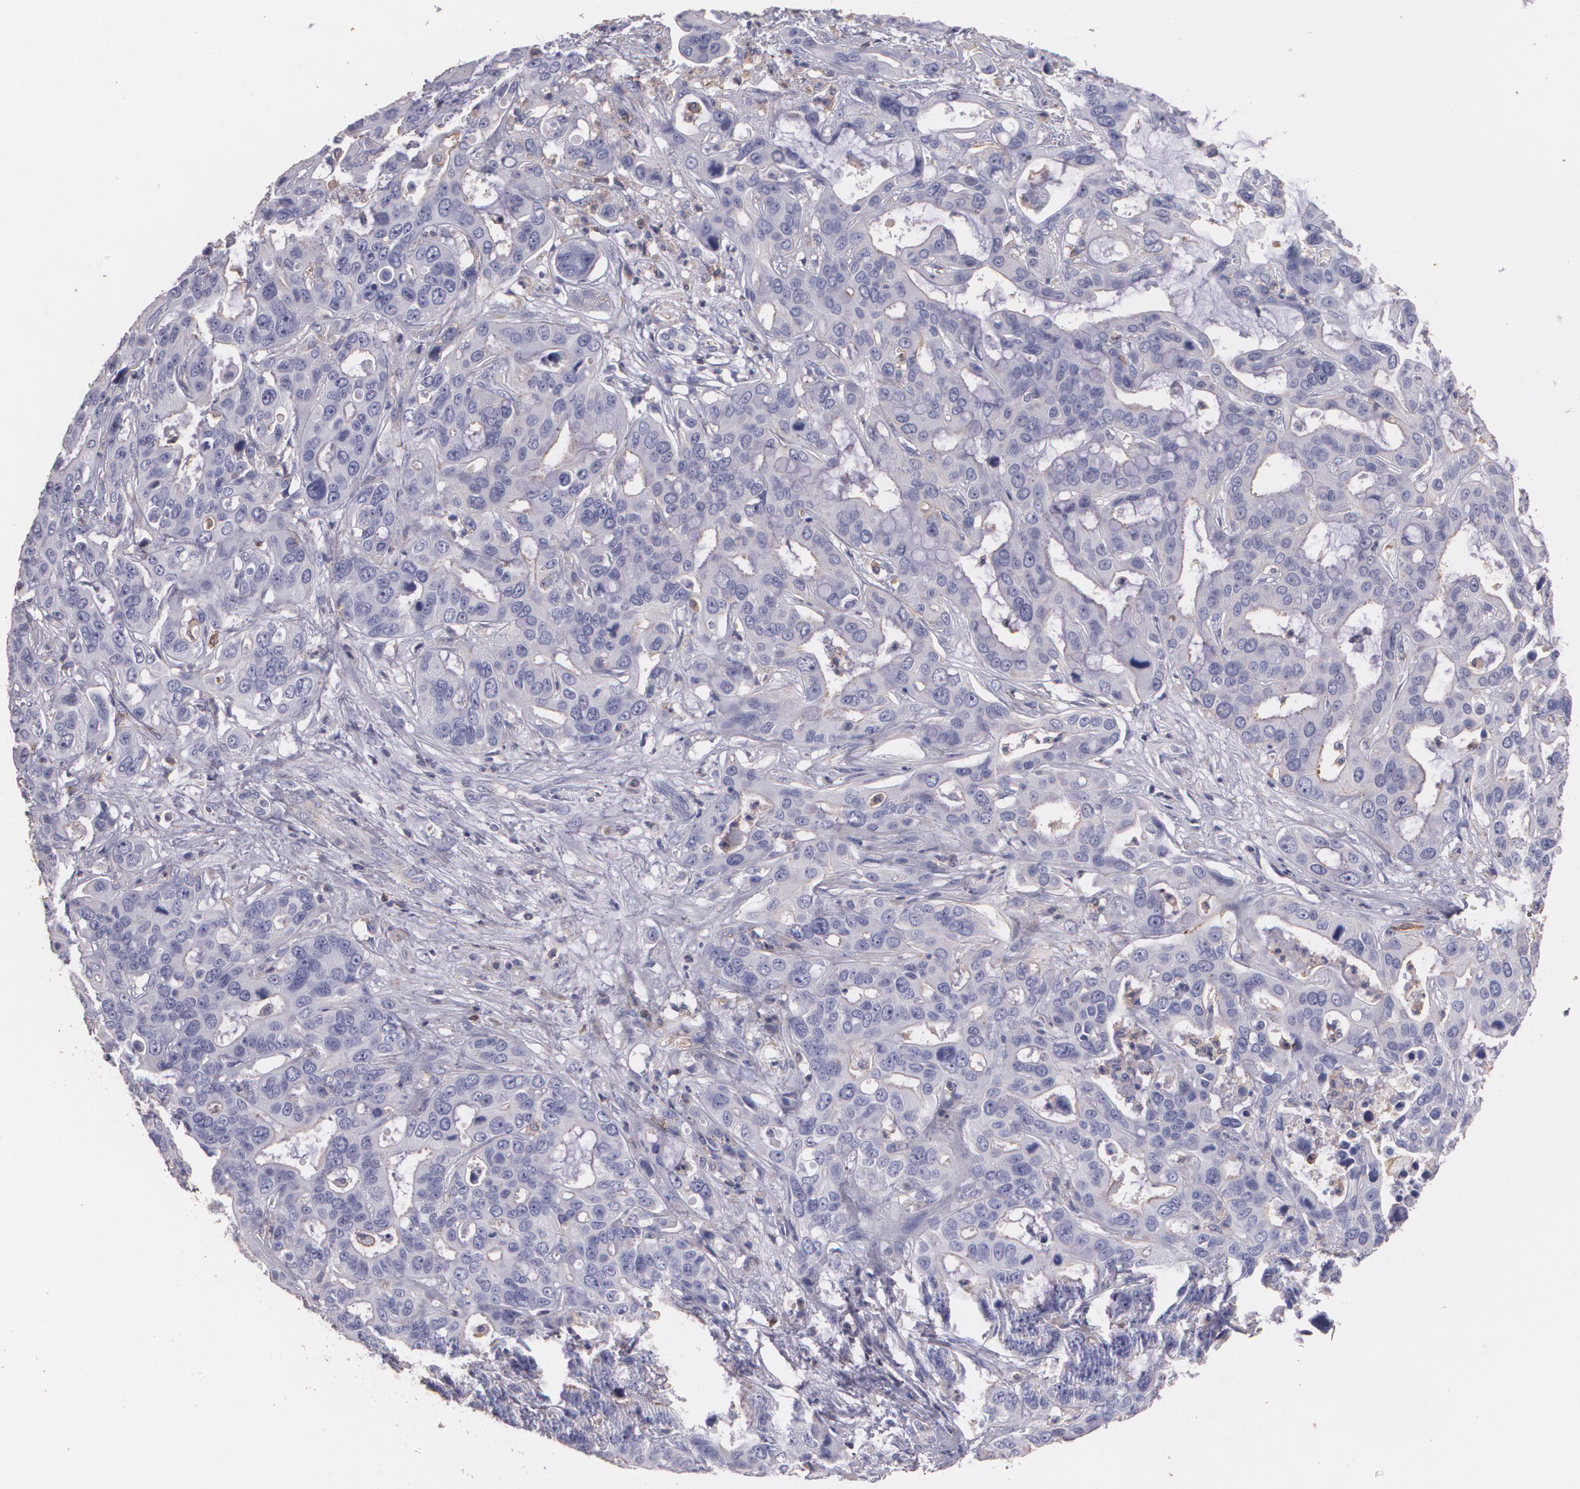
{"staining": {"intensity": "negative", "quantity": "none", "location": "none"}, "tissue": "liver cancer", "cell_type": "Tumor cells", "image_type": "cancer", "snomed": [{"axis": "morphology", "description": "Cholangiocarcinoma"}, {"axis": "topography", "description": "Liver"}], "caption": "IHC photomicrograph of liver cancer (cholangiocarcinoma) stained for a protein (brown), which displays no positivity in tumor cells.", "gene": "TGFBR1", "patient": {"sex": "female", "age": 65}}